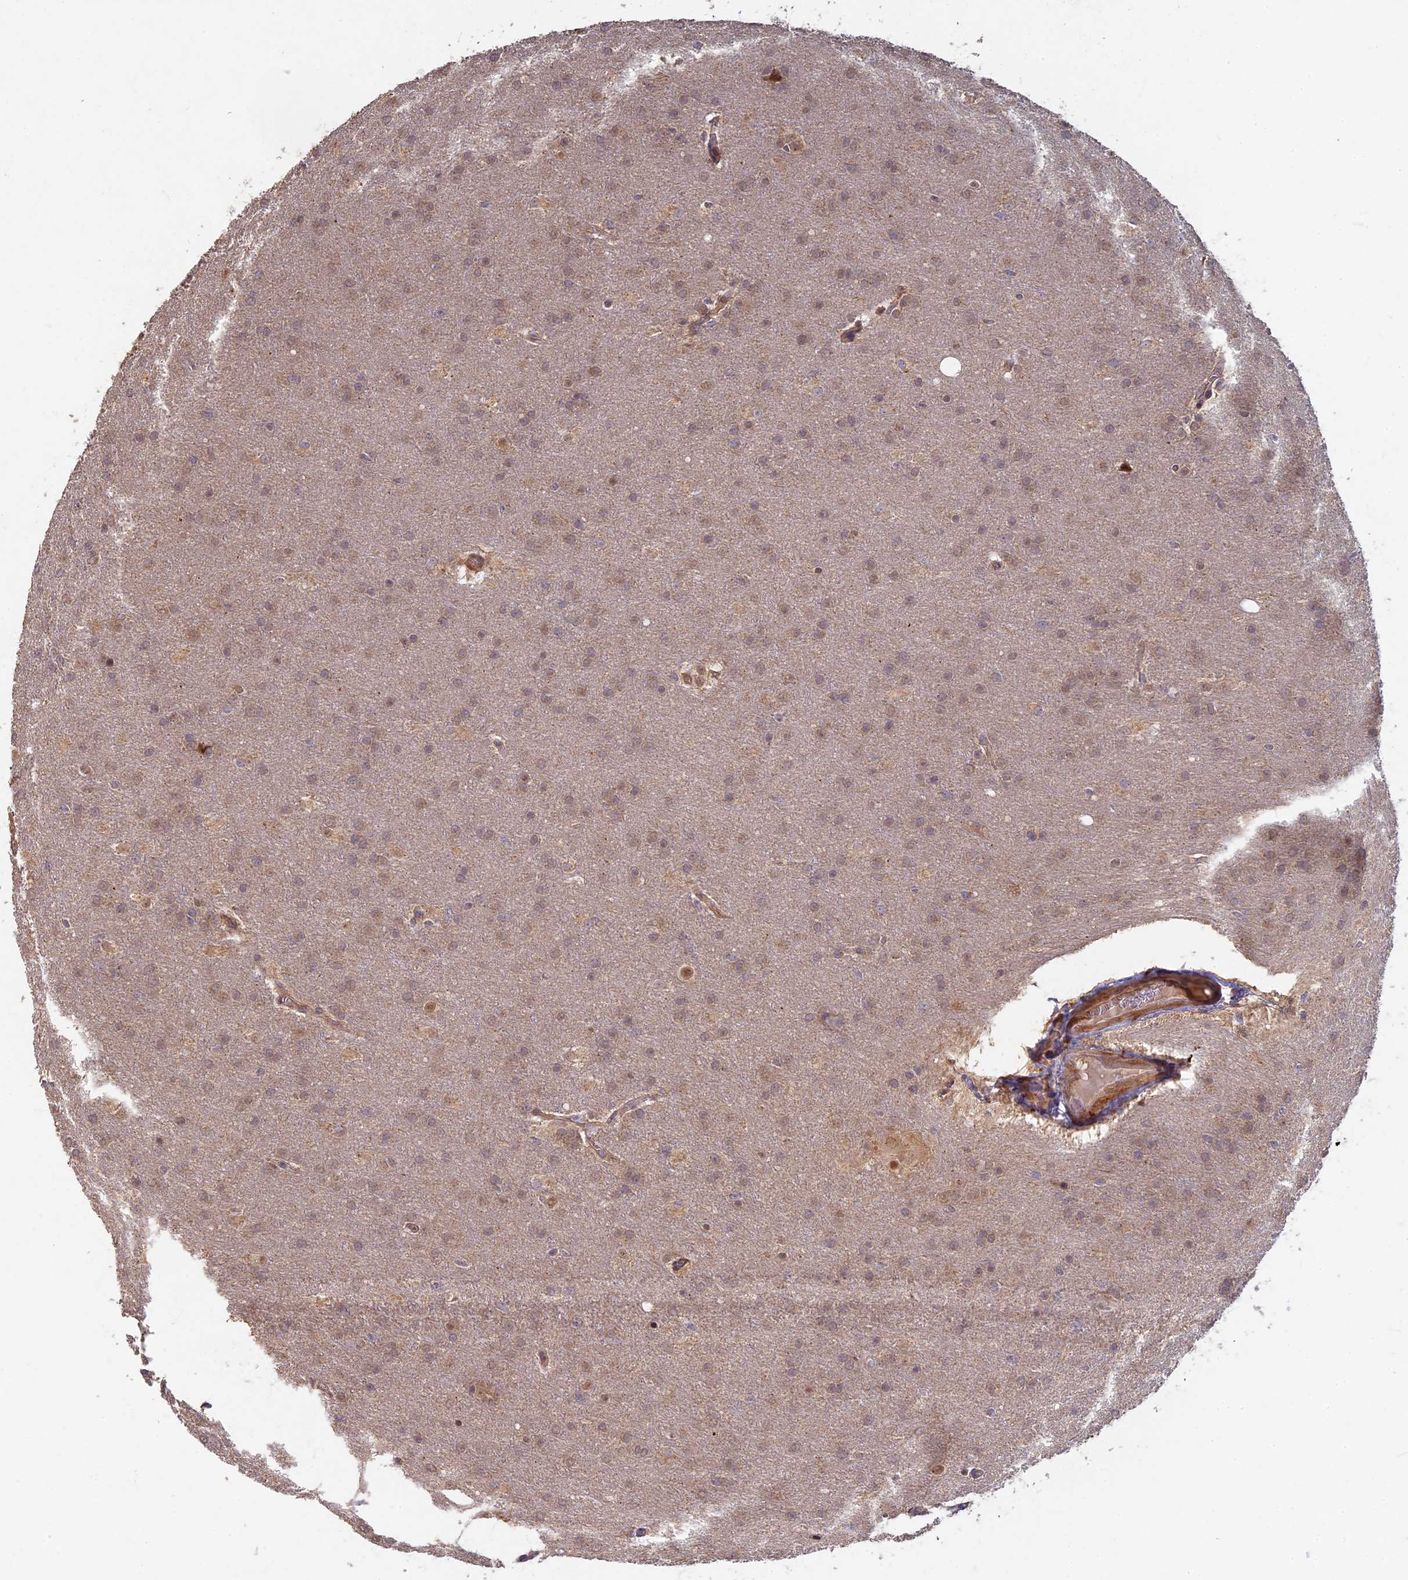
{"staining": {"intensity": "weak", "quantity": "25%-75%", "location": "cytoplasmic/membranous"}, "tissue": "glioma", "cell_type": "Tumor cells", "image_type": "cancer", "snomed": [{"axis": "morphology", "description": "Glioma, malignant, Low grade"}, {"axis": "topography", "description": "Brain"}], "caption": "Immunohistochemical staining of glioma displays low levels of weak cytoplasmic/membranous protein staining in approximately 25%-75% of tumor cells.", "gene": "RSPH3", "patient": {"sex": "female", "age": 32}}